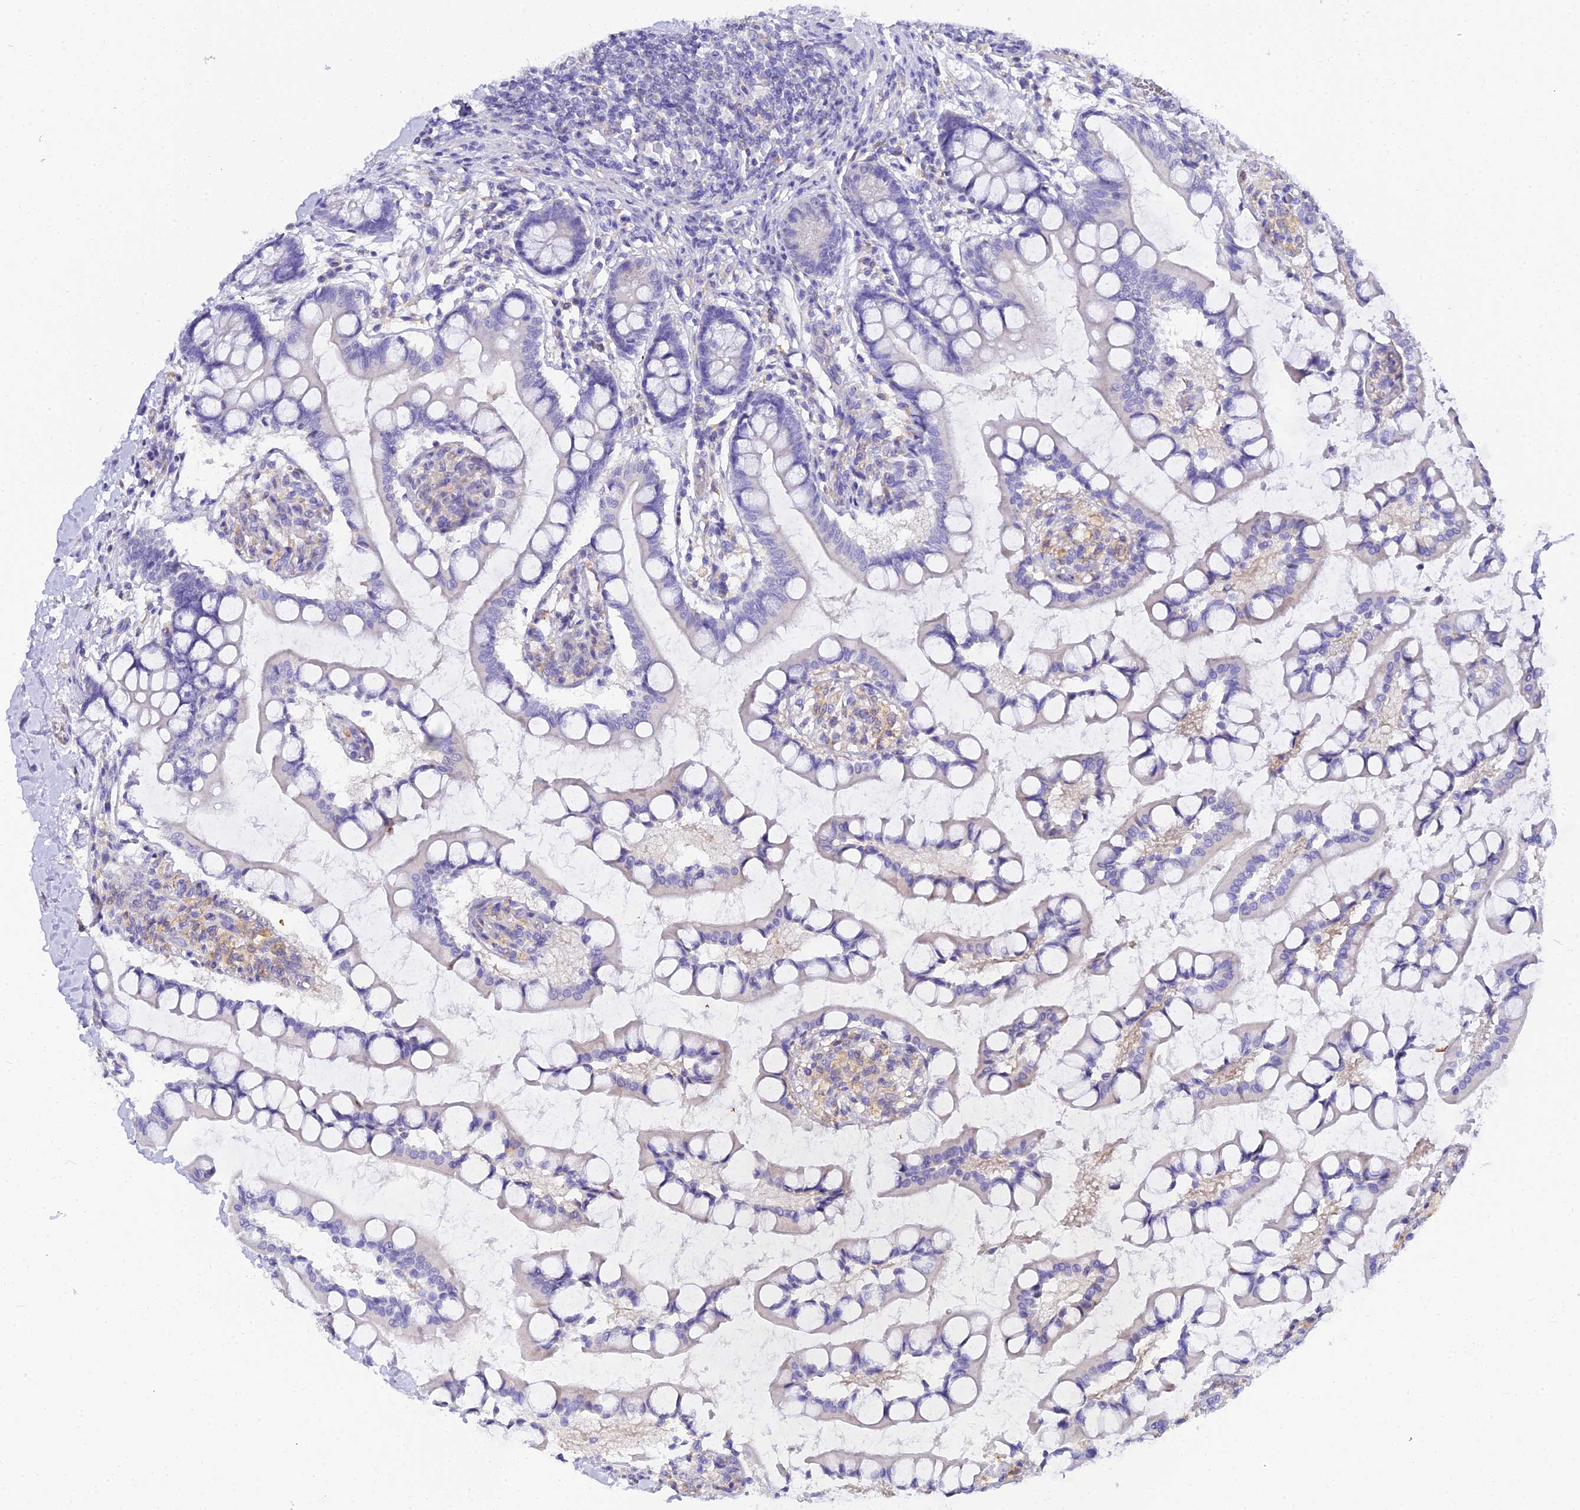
{"staining": {"intensity": "weak", "quantity": "25%-75%", "location": "cytoplasmic/membranous"}, "tissue": "small intestine", "cell_type": "Glandular cells", "image_type": "normal", "snomed": [{"axis": "morphology", "description": "Normal tissue, NOS"}, {"axis": "topography", "description": "Small intestine"}], "caption": "Immunohistochemical staining of unremarkable human small intestine shows low levels of weak cytoplasmic/membranous staining in about 25%-75% of glandular cells.", "gene": "ARL8A", "patient": {"sex": "male", "age": 52}}